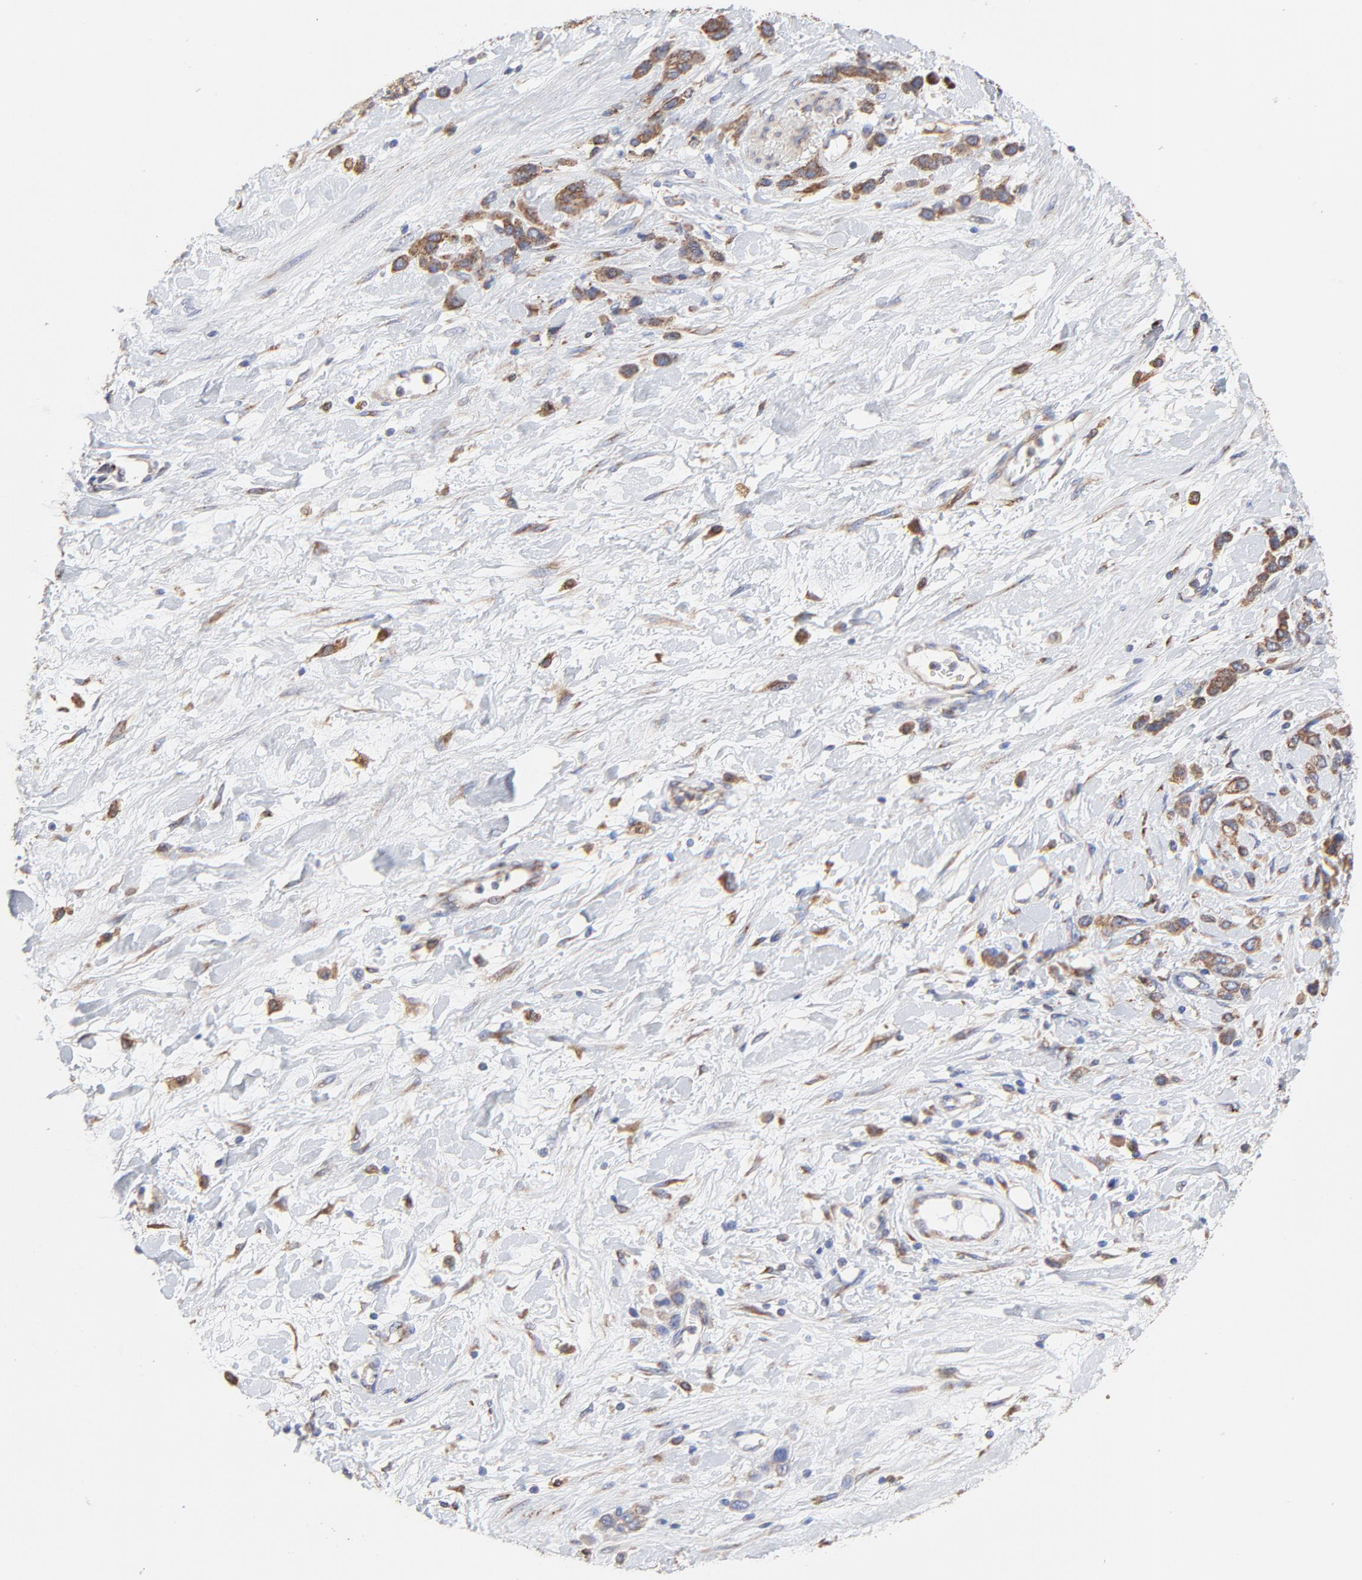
{"staining": {"intensity": "moderate", "quantity": ">75%", "location": "cytoplasmic/membranous"}, "tissue": "stomach cancer", "cell_type": "Tumor cells", "image_type": "cancer", "snomed": [{"axis": "morphology", "description": "Normal tissue, NOS"}, {"axis": "morphology", "description": "Adenocarcinoma, NOS"}, {"axis": "morphology", "description": "Adenocarcinoma, High grade"}, {"axis": "topography", "description": "Stomach, upper"}, {"axis": "topography", "description": "Stomach"}], "caption": "DAB immunohistochemical staining of human stomach cancer exhibits moderate cytoplasmic/membranous protein staining in about >75% of tumor cells.", "gene": "LMAN1", "patient": {"sex": "female", "age": 65}}